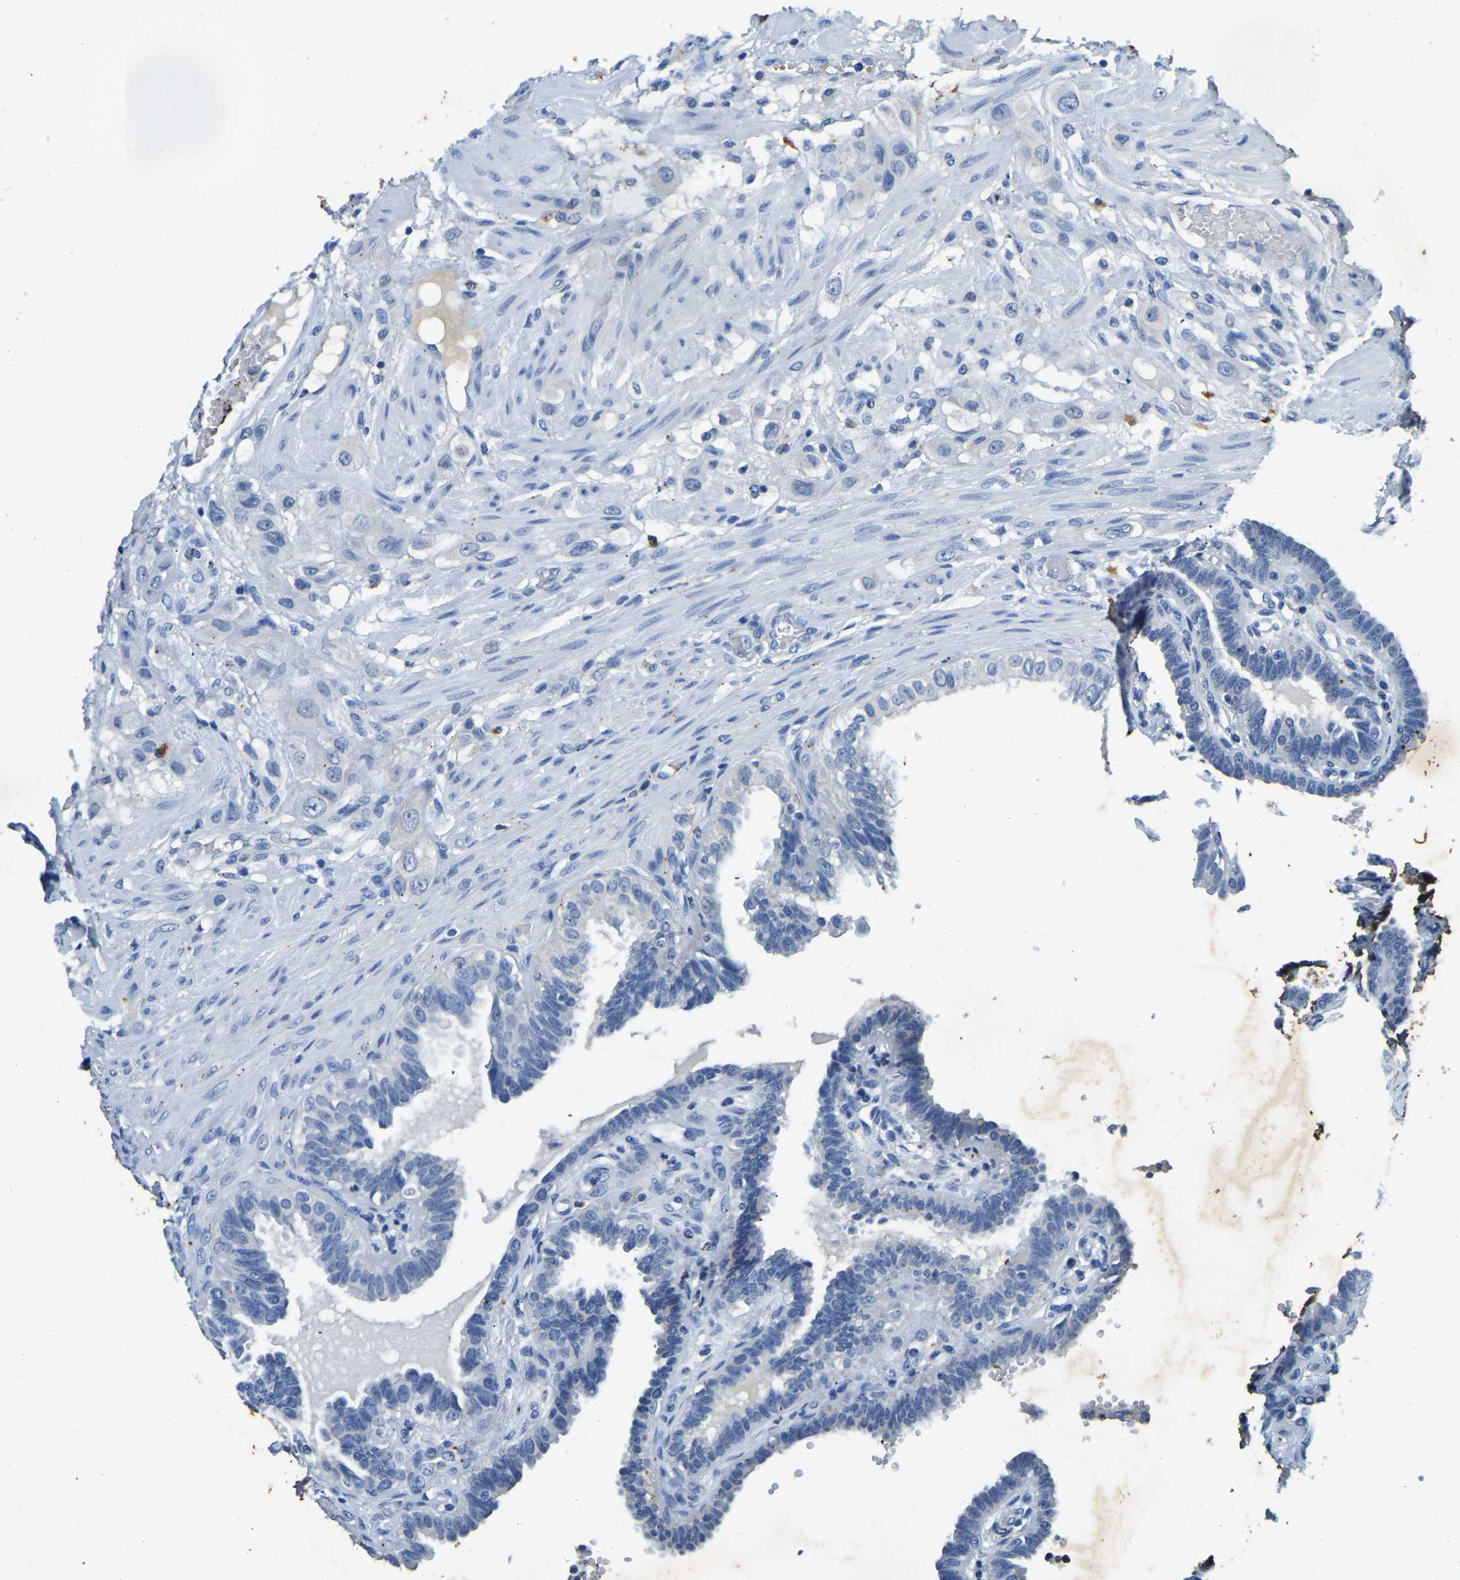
{"staining": {"intensity": "negative", "quantity": "none", "location": "none"}, "tissue": "fallopian tube", "cell_type": "Glandular cells", "image_type": "normal", "snomed": [{"axis": "morphology", "description": "Normal tissue, NOS"}, {"axis": "topography", "description": "Fallopian tube"}, {"axis": "topography", "description": "Placenta"}], "caption": "This is a image of immunohistochemistry staining of unremarkable fallopian tube, which shows no staining in glandular cells. (Brightfield microscopy of DAB IHC at high magnification).", "gene": "UBN2", "patient": {"sex": "female", "age": 34}}